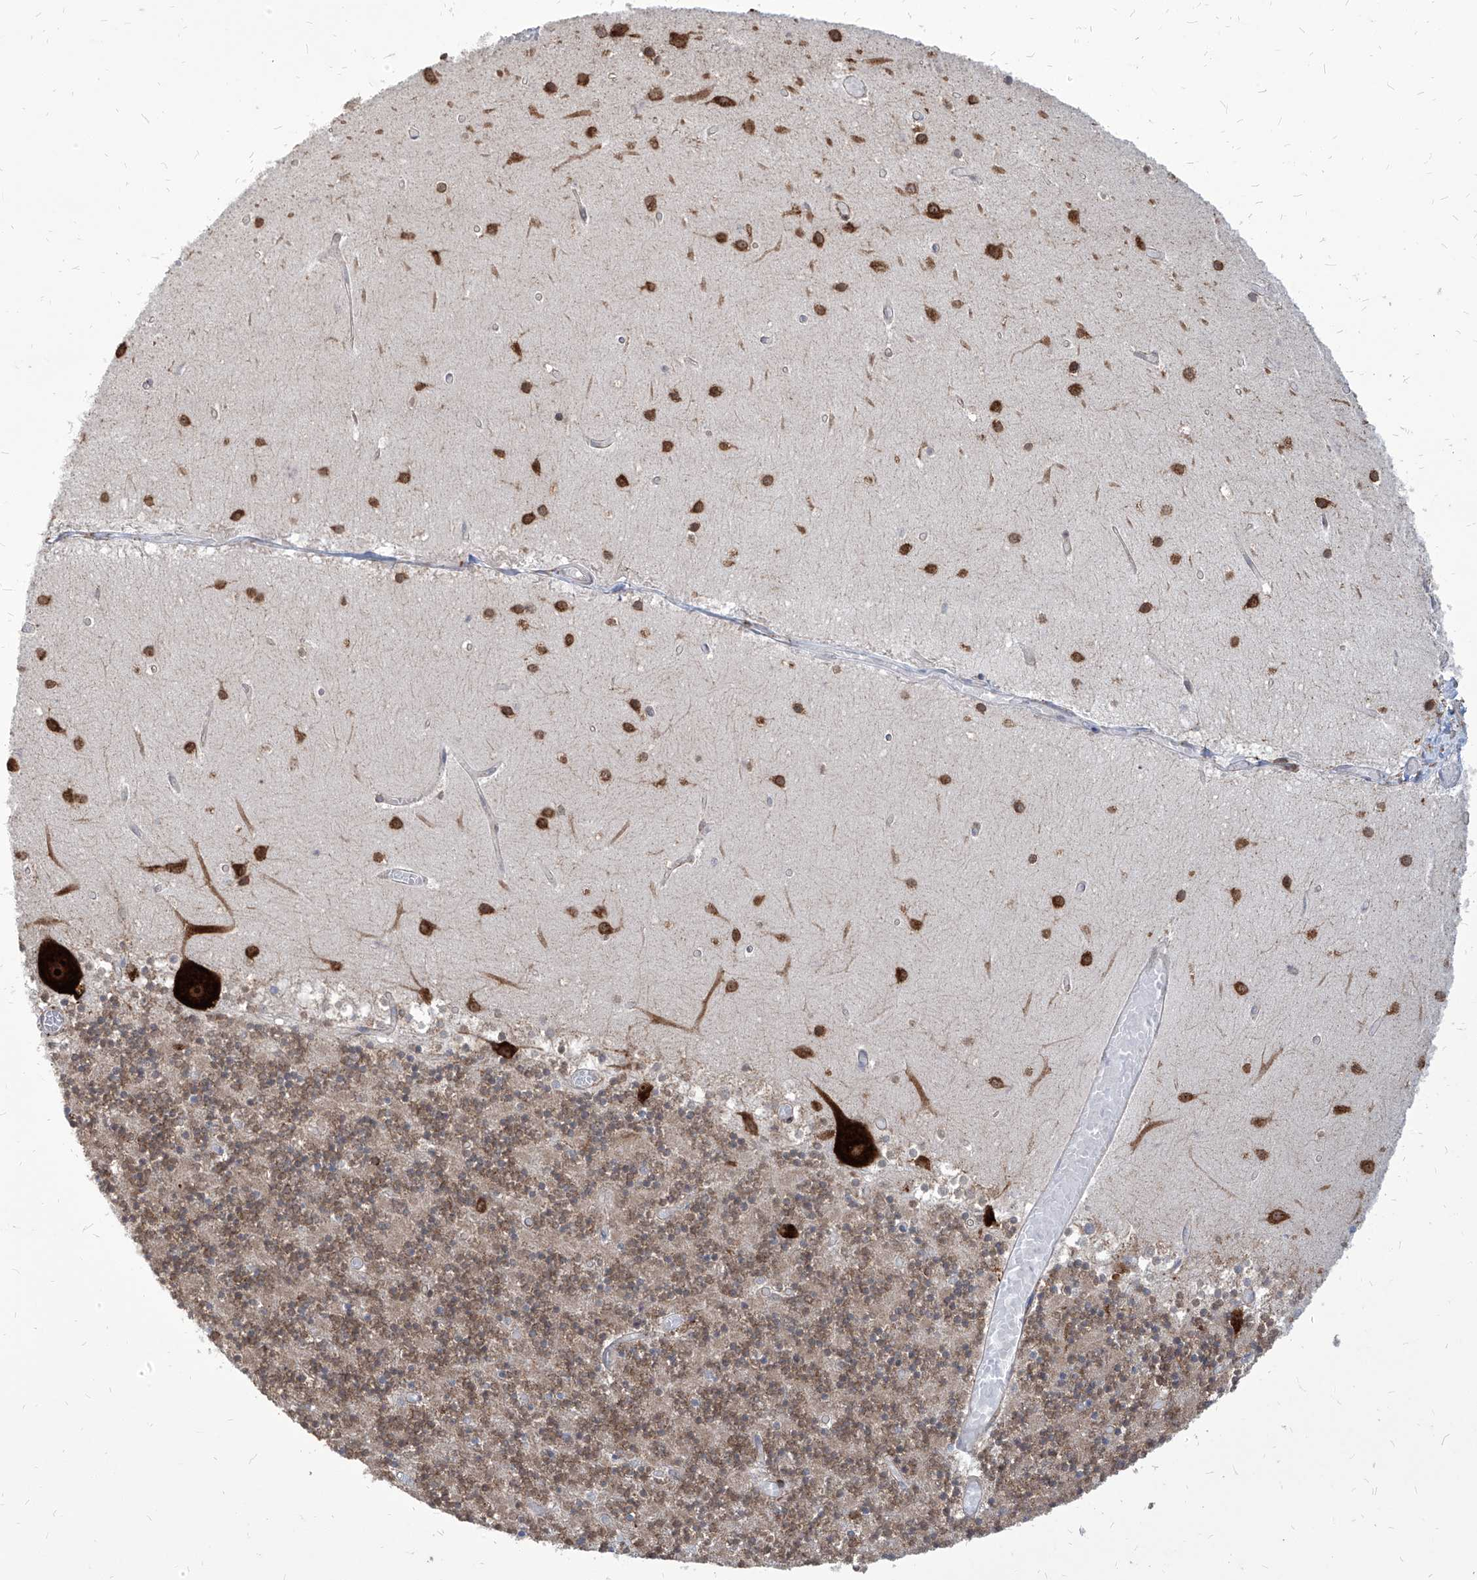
{"staining": {"intensity": "moderate", "quantity": ">75%", "location": "cytoplasmic/membranous"}, "tissue": "cerebellum", "cell_type": "Cells in granular layer", "image_type": "normal", "snomed": [{"axis": "morphology", "description": "Normal tissue, NOS"}, {"axis": "topography", "description": "Cerebellum"}], "caption": "Cells in granular layer exhibit medium levels of moderate cytoplasmic/membranous positivity in approximately >75% of cells in unremarkable human cerebellum.", "gene": "FAM83B", "patient": {"sex": "female", "age": 28}}